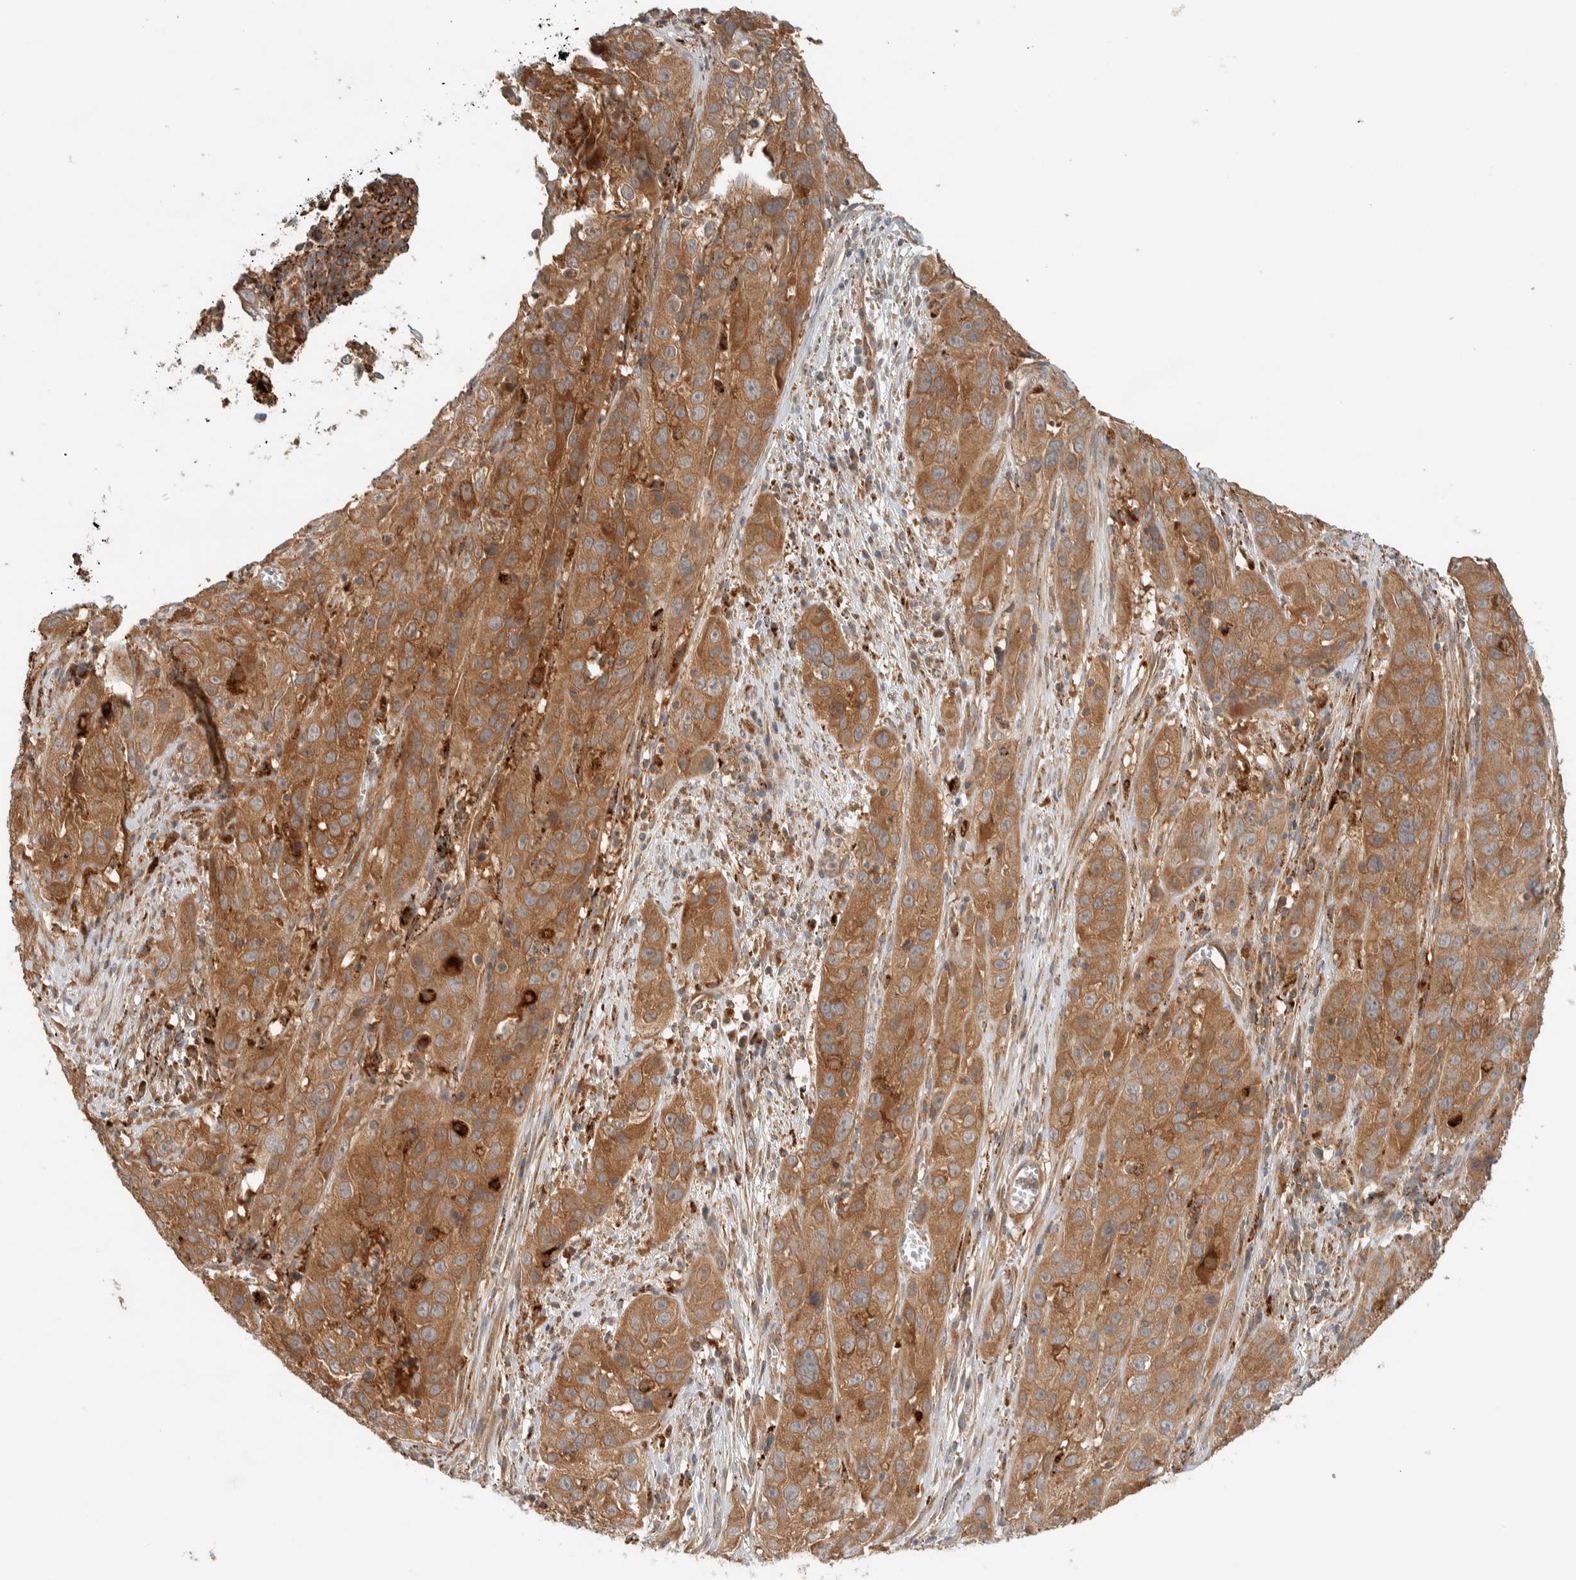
{"staining": {"intensity": "moderate", "quantity": ">75%", "location": "cytoplasmic/membranous"}, "tissue": "cervical cancer", "cell_type": "Tumor cells", "image_type": "cancer", "snomed": [{"axis": "morphology", "description": "Squamous cell carcinoma, NOS"}, {"axis": "topography", "description": "Cervix"}], "caption": "There is medium levels of moderate cytoplasmic/membranous staining in tumor cells of squamous cell carcinoma (cervical), as demonstrated by immunohistochemical staining (brown color).", "gene": "FAM167A", "patient": {"sex": "female", "age": 32}}